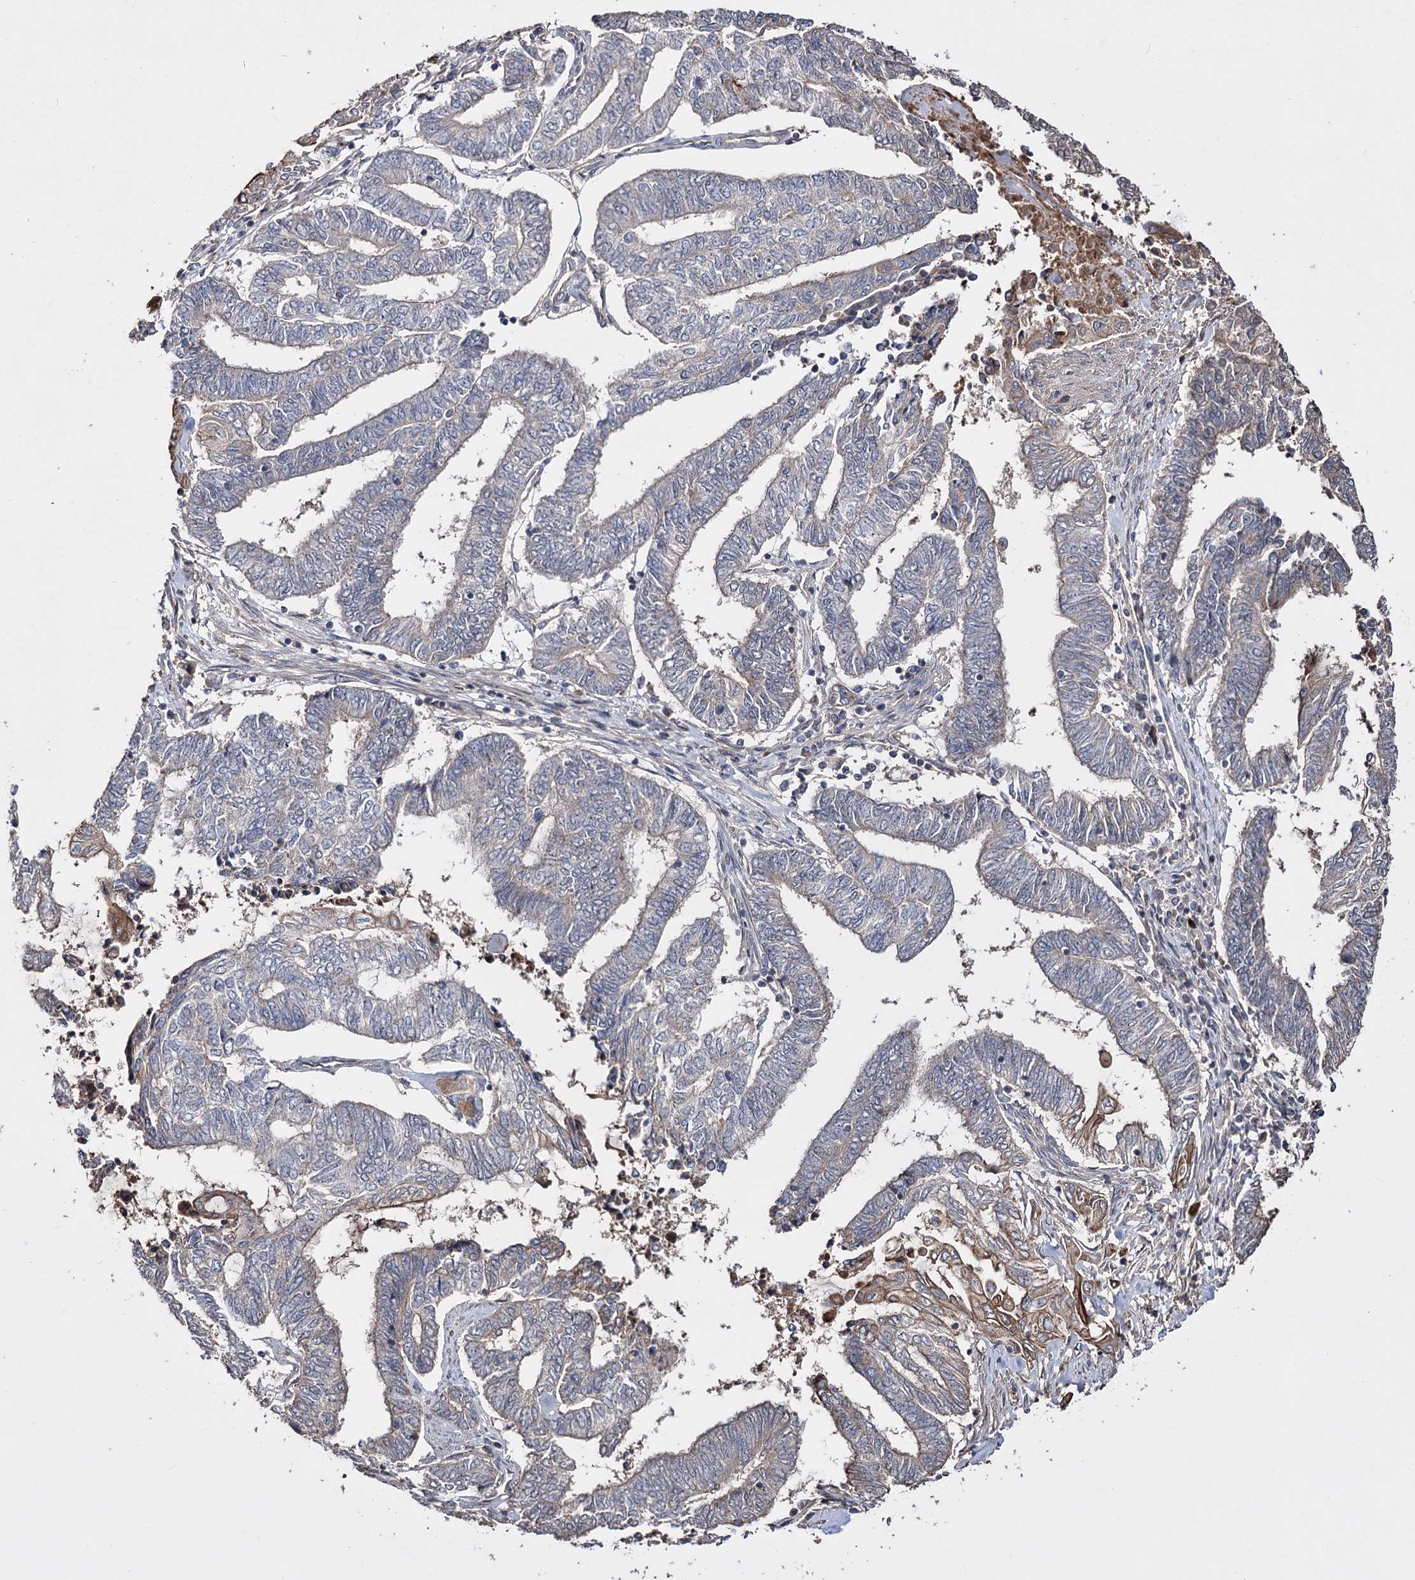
{"staining": {"intensity": "moderate", "quantity": "<25%", "location": "cytoplasmic/membranous"}, "tissue": "endometrial cancer", "cell_type": "Tumor cells", "image_type": "cancer", "snomed": [{"axis": "morphology", "description": "Adenocarcinoma, NOS"}, {"axis": "topography", "description": "Uterus"}, {"axis": "topography", "description": "Endometrium"}], "caption": "There is low levels of moderate cytoplasmic/membranous positivity in tumor cells of endometrial cancer, as demonstrated by immunohistochemical staining (brown color).", "gene": "CPNE8", "patient": {"sex": "female", "age": 70}}